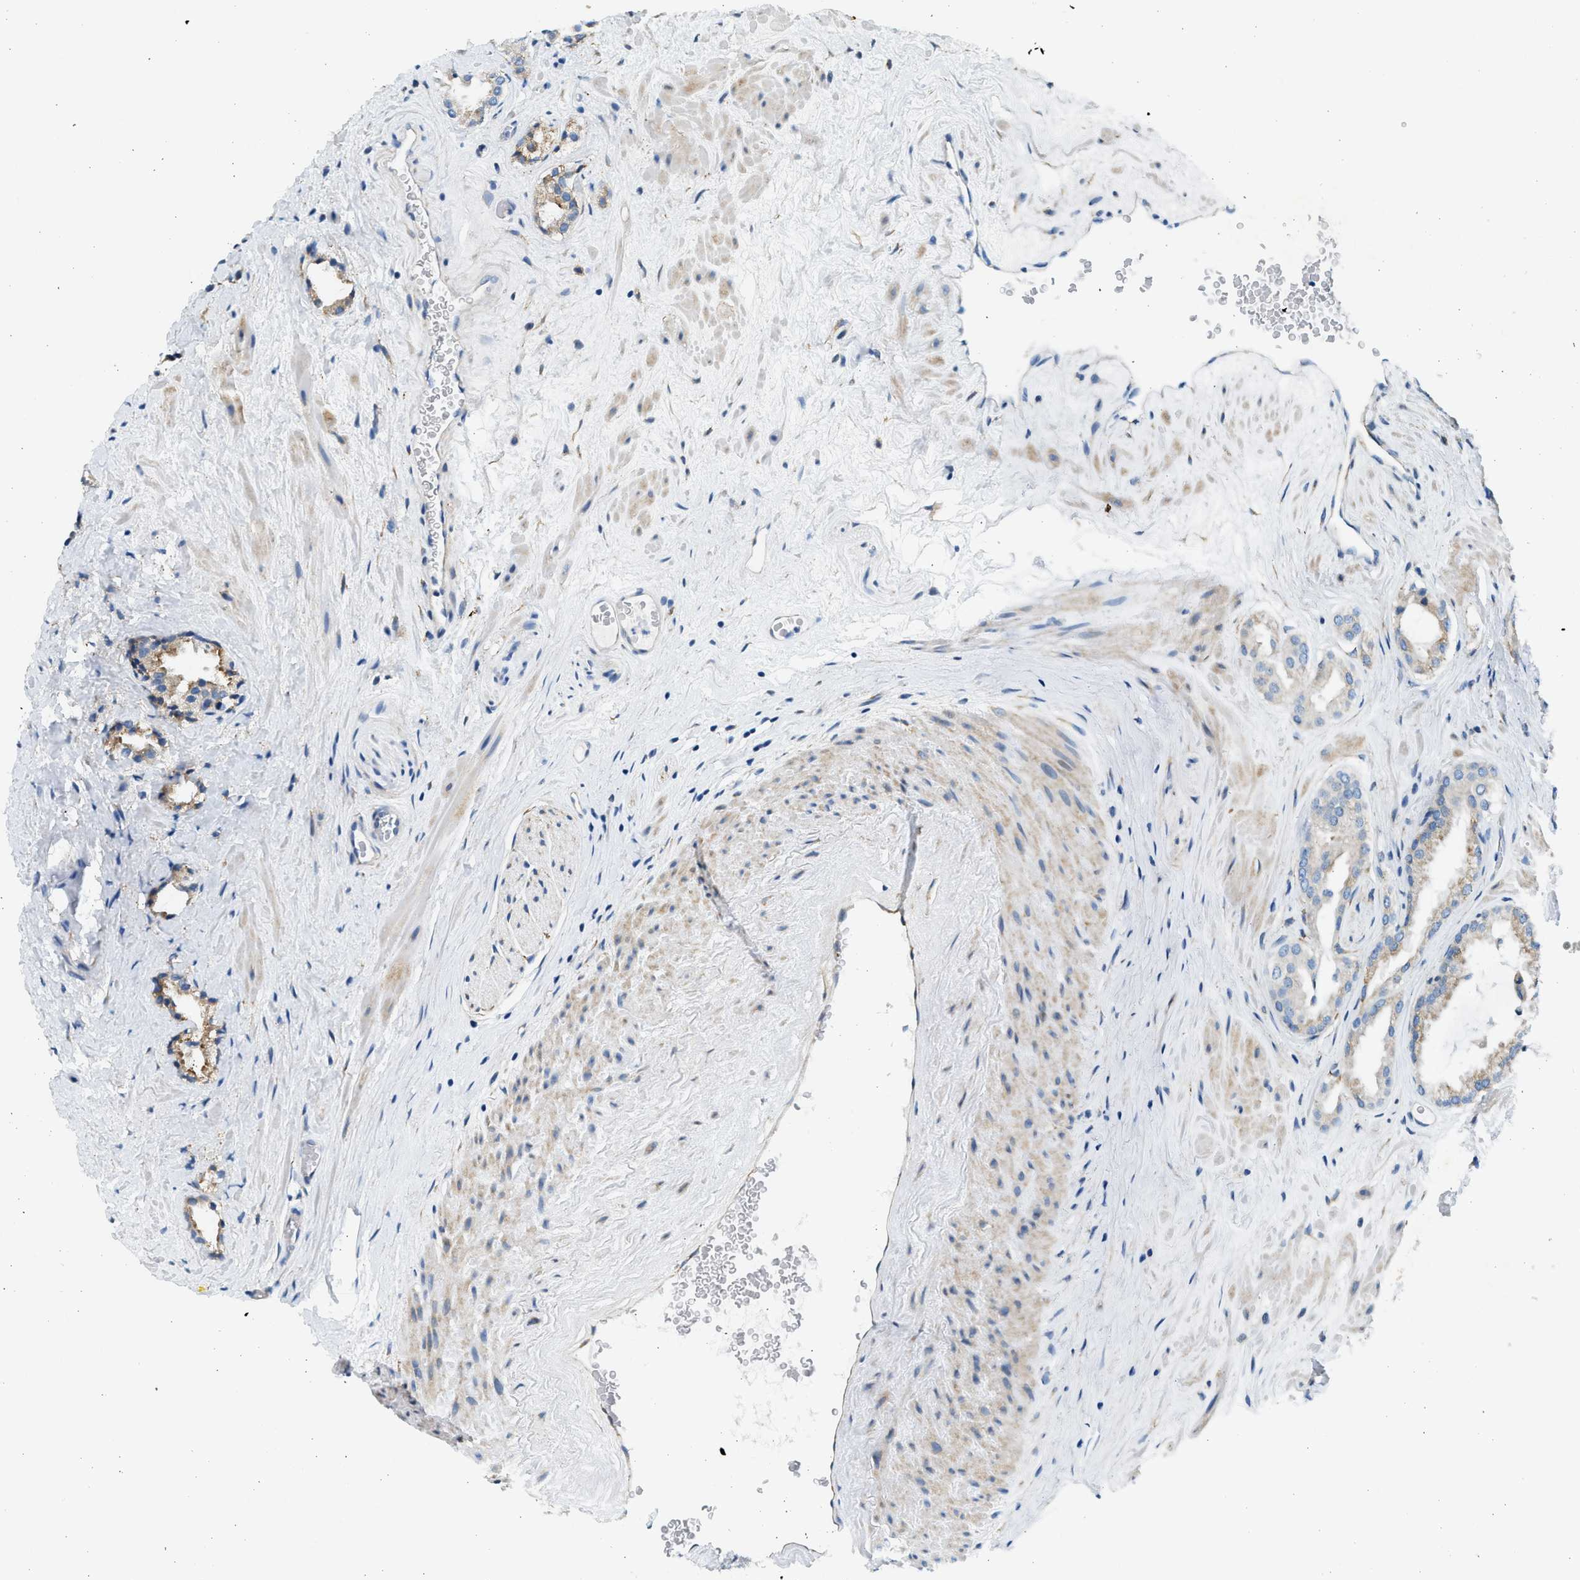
{"staining": {"intensity": "weak", "quantity": "25%-75%", "location": "cytoplasmic/membranous"}, "tissue": "prostate cancer", "cell_type": "Tumor cells", "image_type": "cancer", "snomed": [{"axis": "morphology", "description": "Adenocarcinoma, High grade"}, {"axis": "topography", "description": "Prostate"}], "caption": "The photomicrograph exhibits immunohistochemical staining of prostate adenocarcinoma (high-grade). There is weak cytoplasmic/membranous positivity is present in about 25%-75% of tumor cells.", "gene": "CNTN6", "patient": {"sex": "male", "age": 64}}